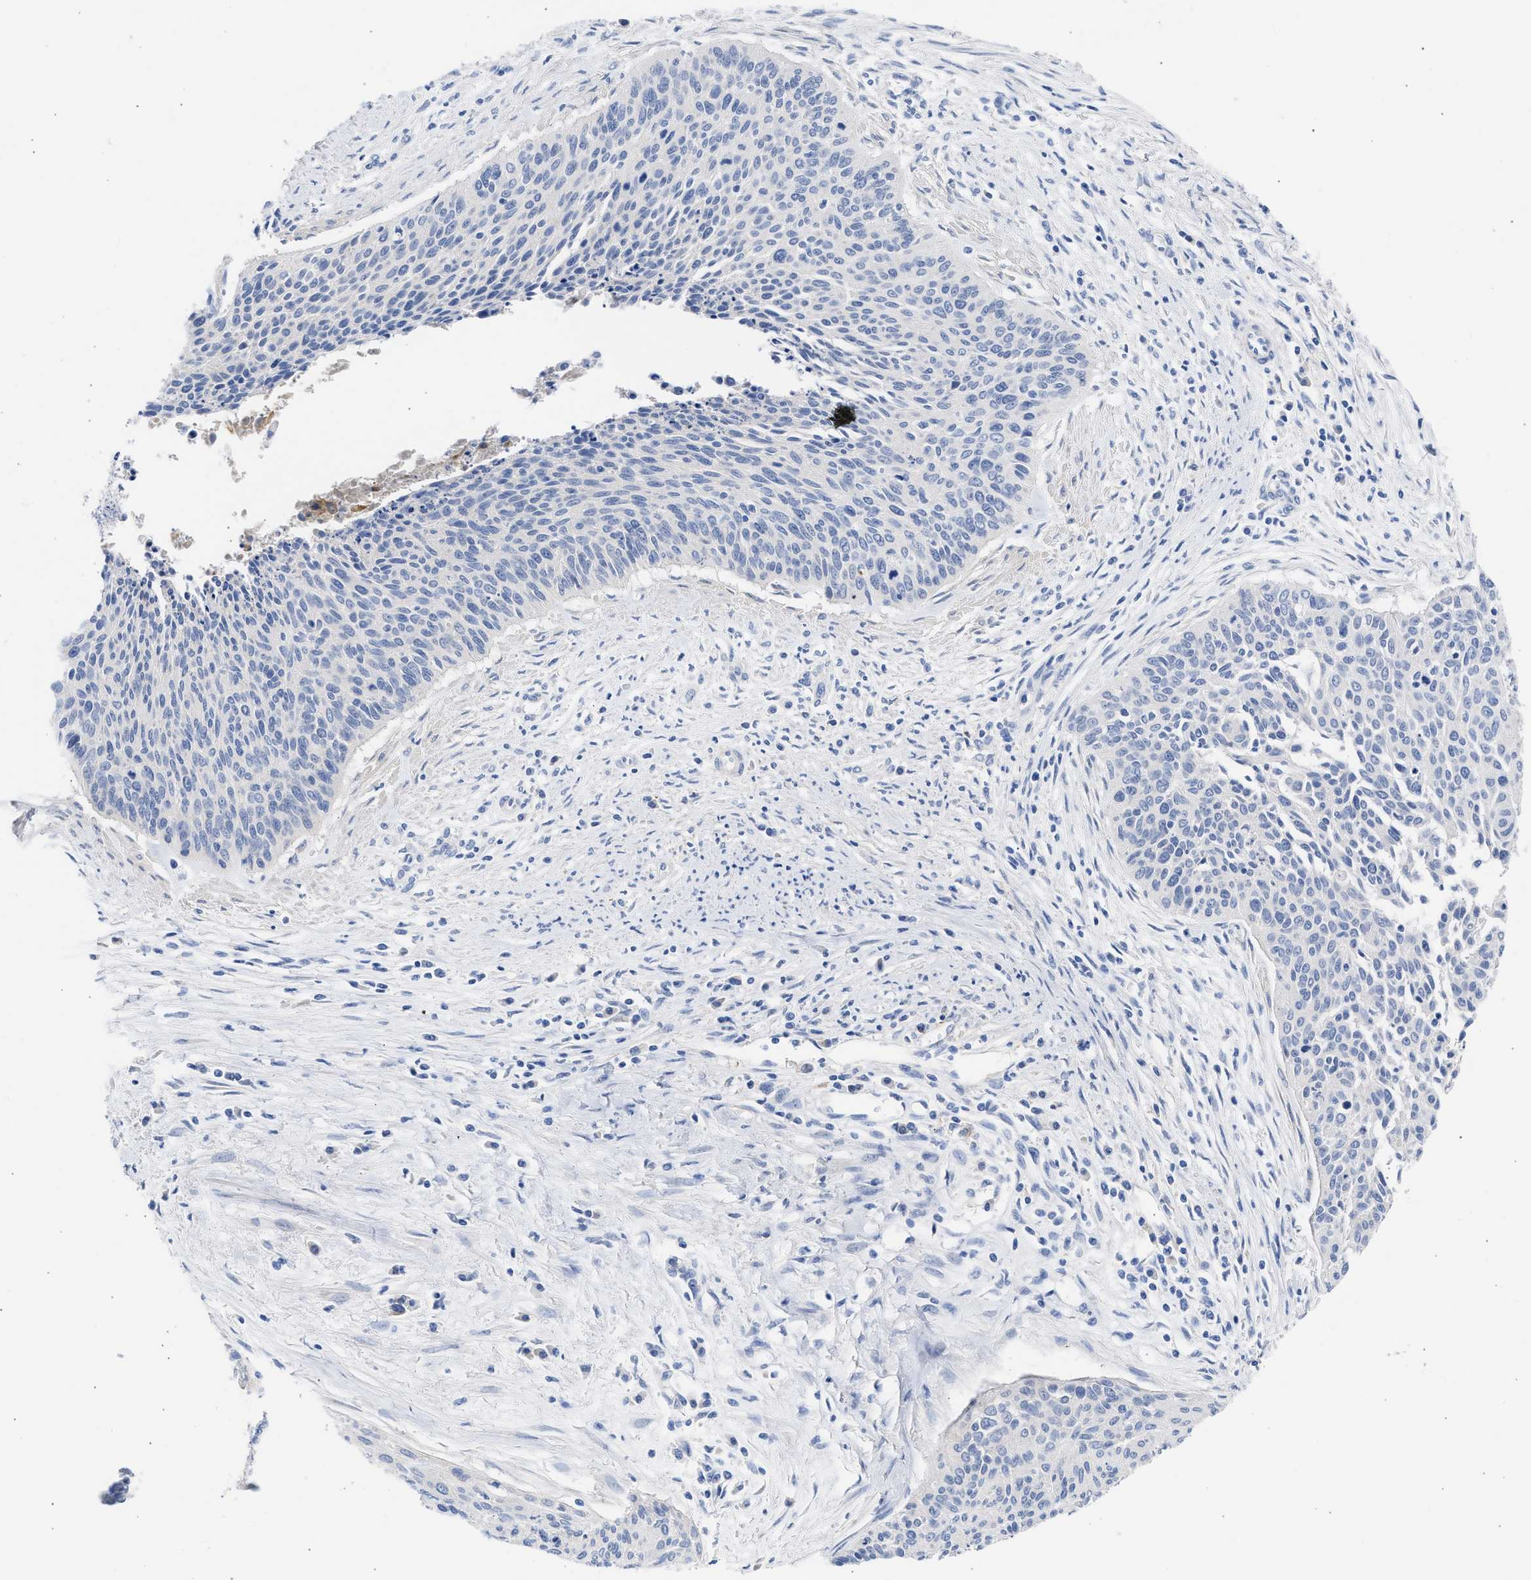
{"staining": {"intensity": "negative", "quantity": "none", "location": "none"}, "tissue": "cervical cancer", "cell_type": "Tumor cells", "image_type": "cancer", "snomed": [{"axis": "morphology", "description": "Squamous cell carcinoma, NOS"}, {"axis": "topography", "description": "Cervix"}], "caption": "An immunohistochemistry image of cervical squamous cell carcinoma is shown. There is no staining in tumor cells of cervical squamous cell carcinoma.", "gene": "RSPH1", "patient": {"sex": "female", "age": 55}}